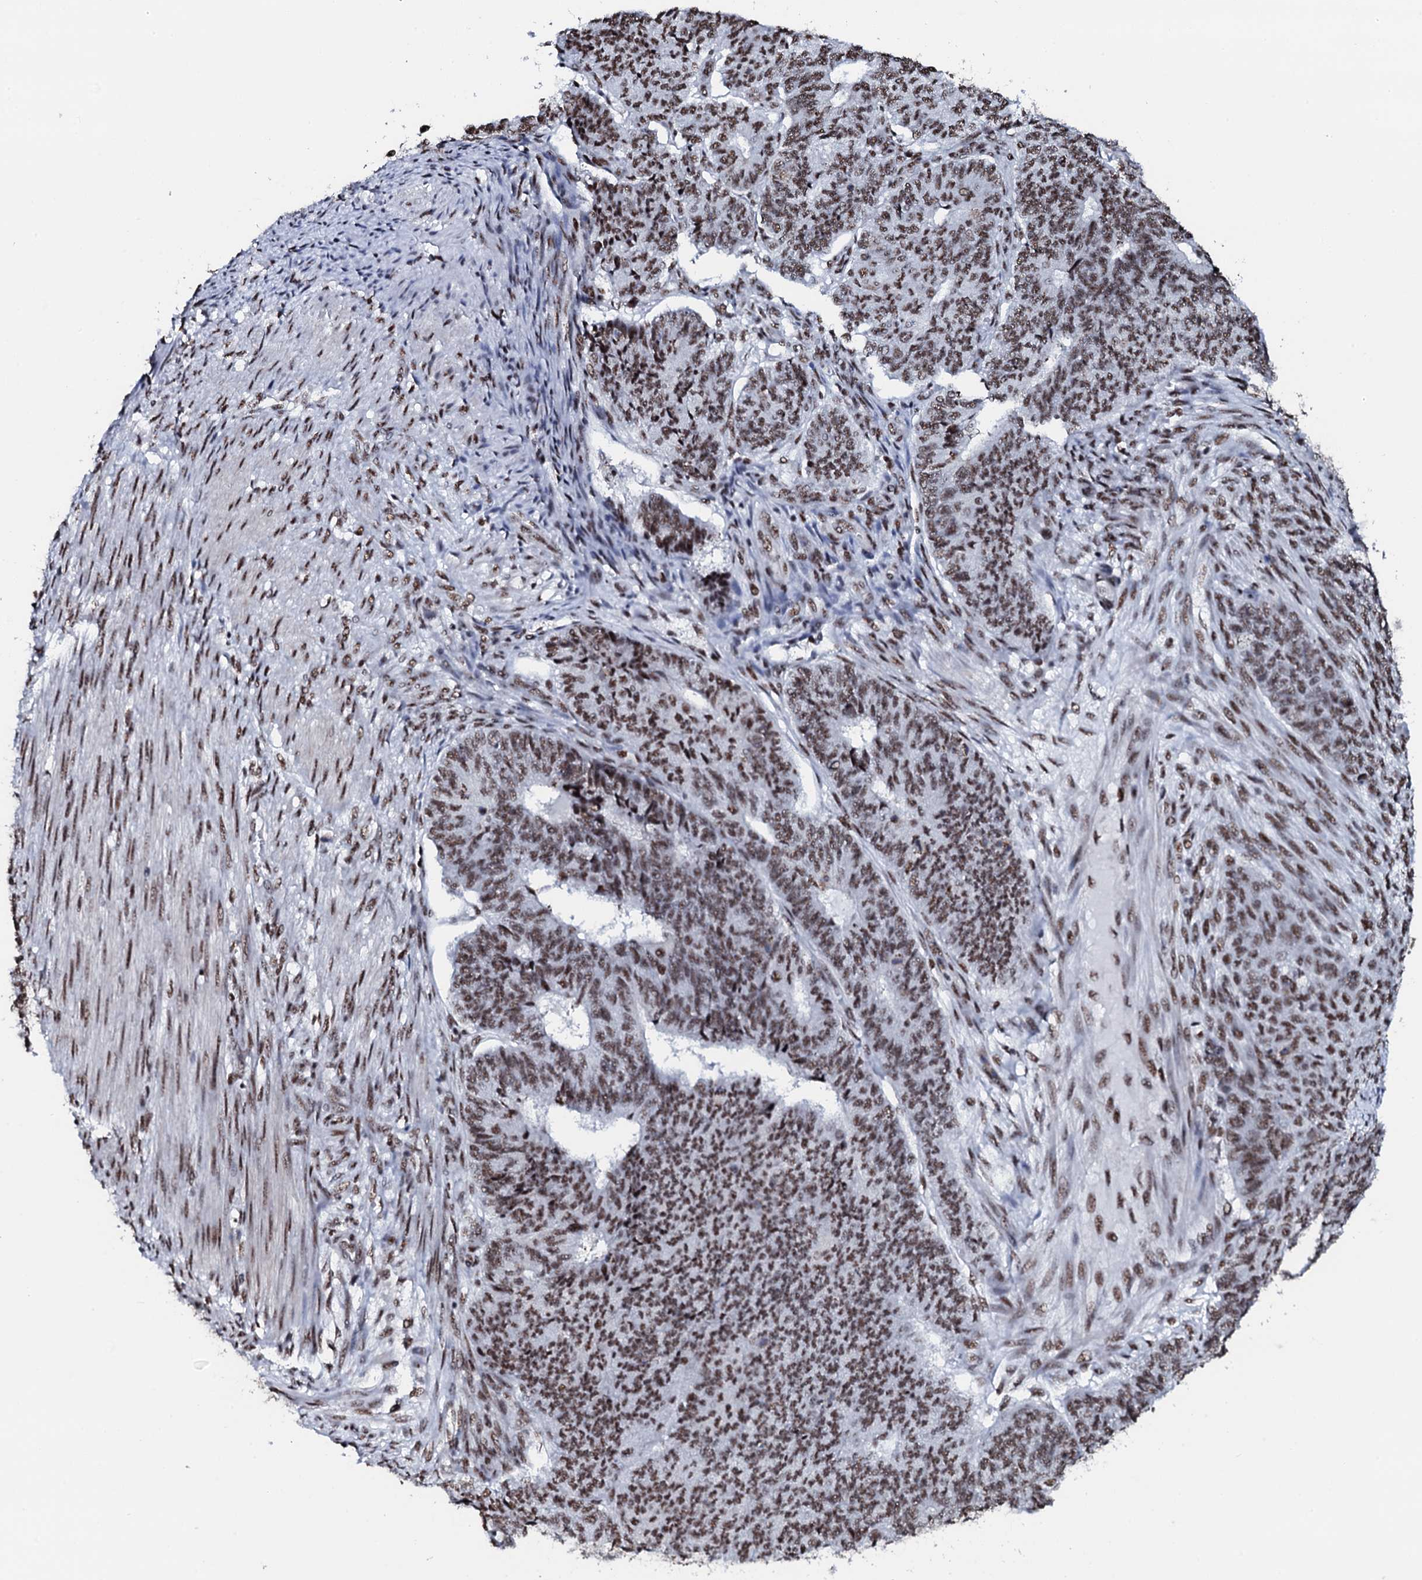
{"staining": {"intensity": "moderate", "quantity": ">75%", "location": "nuclear"}, "tissue": "endometrial cancer", "cell_type": "Tumor cells", "image_type": "cancer", "snomed": [{"axis": "morphology", "description": "Adenocarcinoma, NOS"}, {"axis": "topography", "description": "Endometrium"}], "caption": "The immunohistochemical stain shows moderate nuclear staining in tumor cells of endometrial cancer tissue.", "gene": "NKAPD1", "patient": {"sex": "female", "age": 32}}